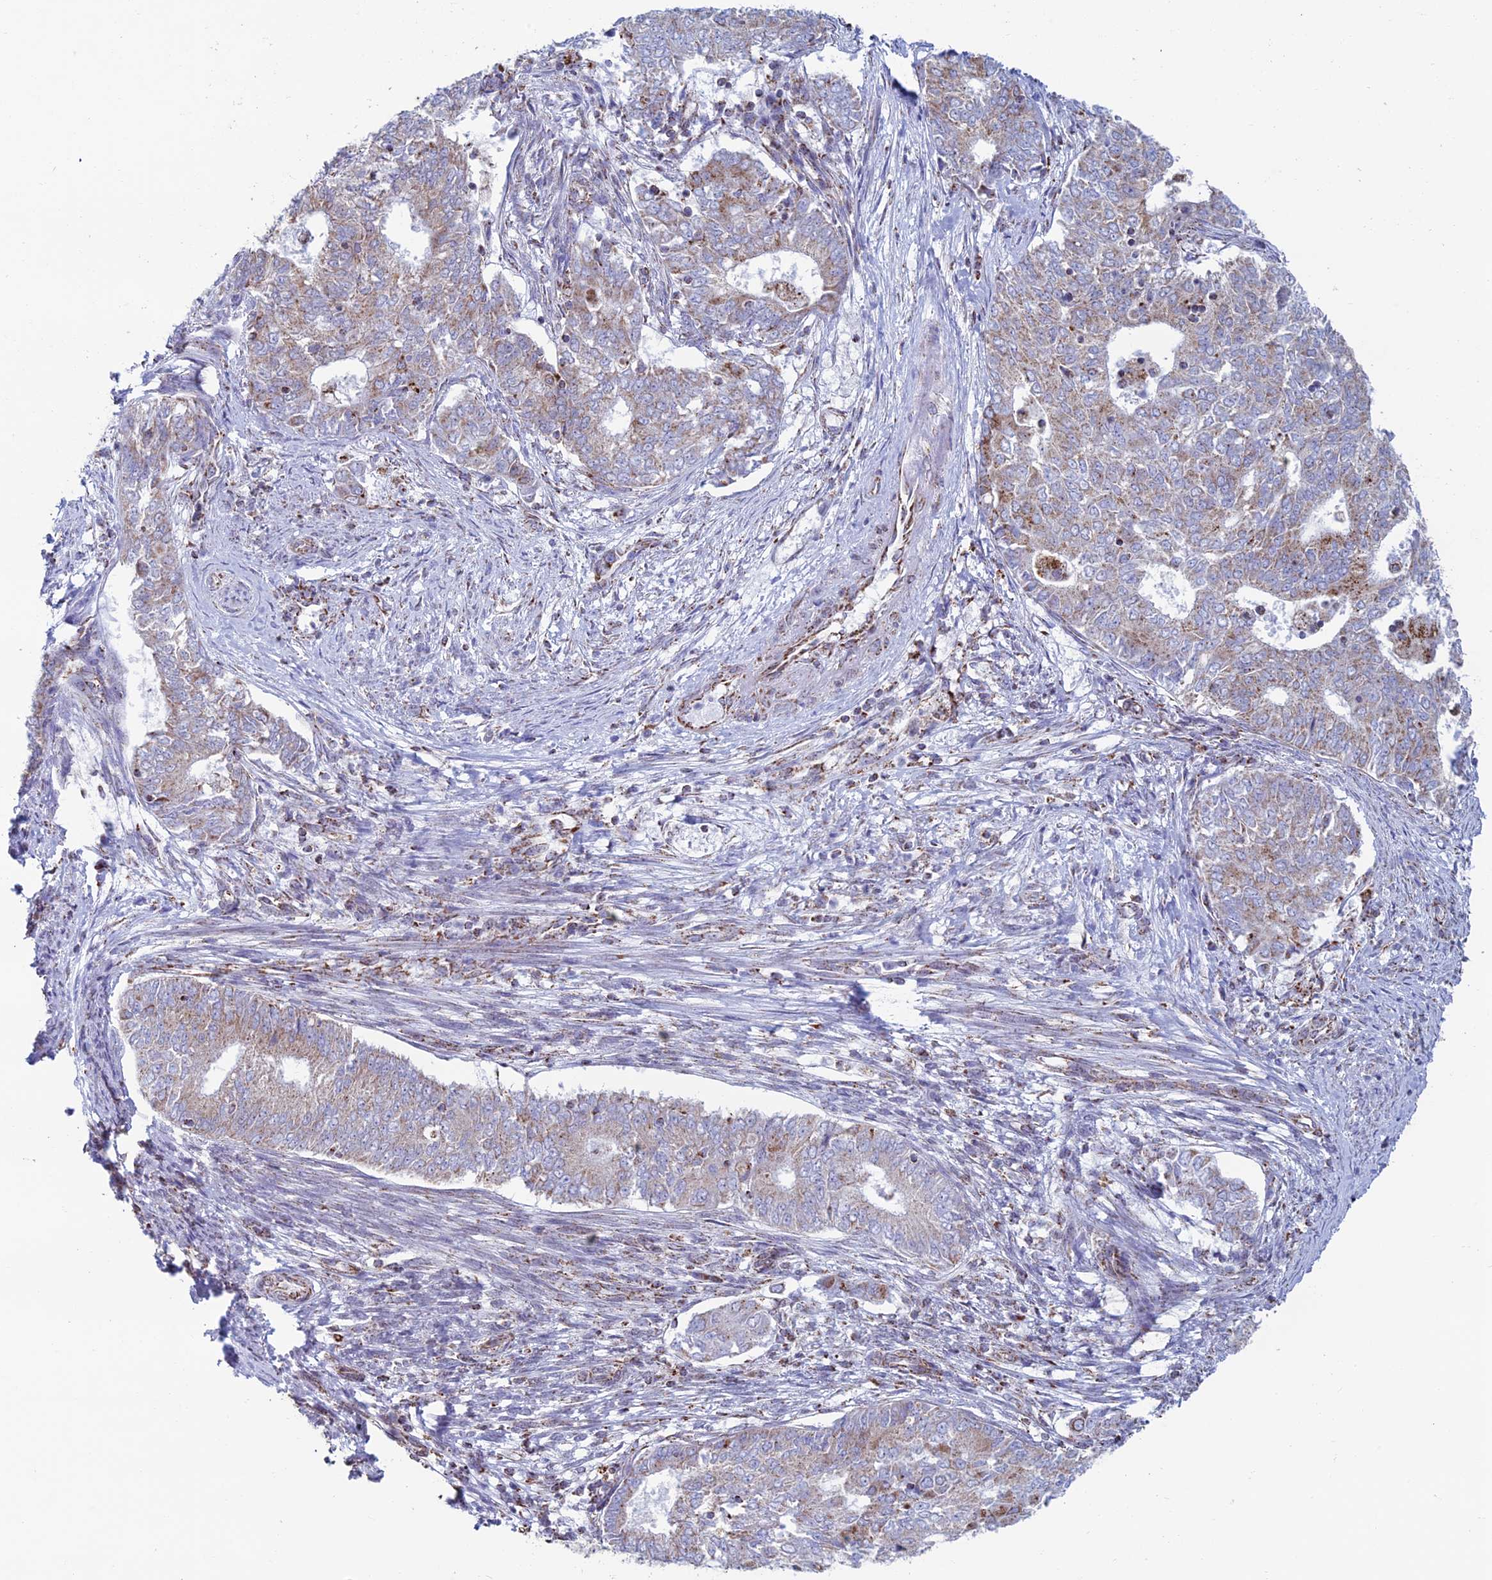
{"staining": {"intensity": "moderate", "quantity": "25%-75%", "location": "cytoplasmic/membranous"}, "tissue": "endometrial cancer", "cell_type": "Tumor cells", "image_type": "cancer", "snomed": [{"axis": "morphology", "description": "Adenocarcinoma, NOS"}, {"axis": "topography", "description": "Endometrium"}], "caption": "Immunohistochemistry (IHC) photomicrograph of neoplastic tissue: endometrial cancer stained using immunohistochemistry (IHC) demonstrates medium levels of moderate protein expression localized specifically in the cytoplasmic/membranous of tumor cells, appearing as a cytoplasmic/membranous brown color.", "gene": "ZNG1B", "patient": {"sex": "female", "age": 62}}